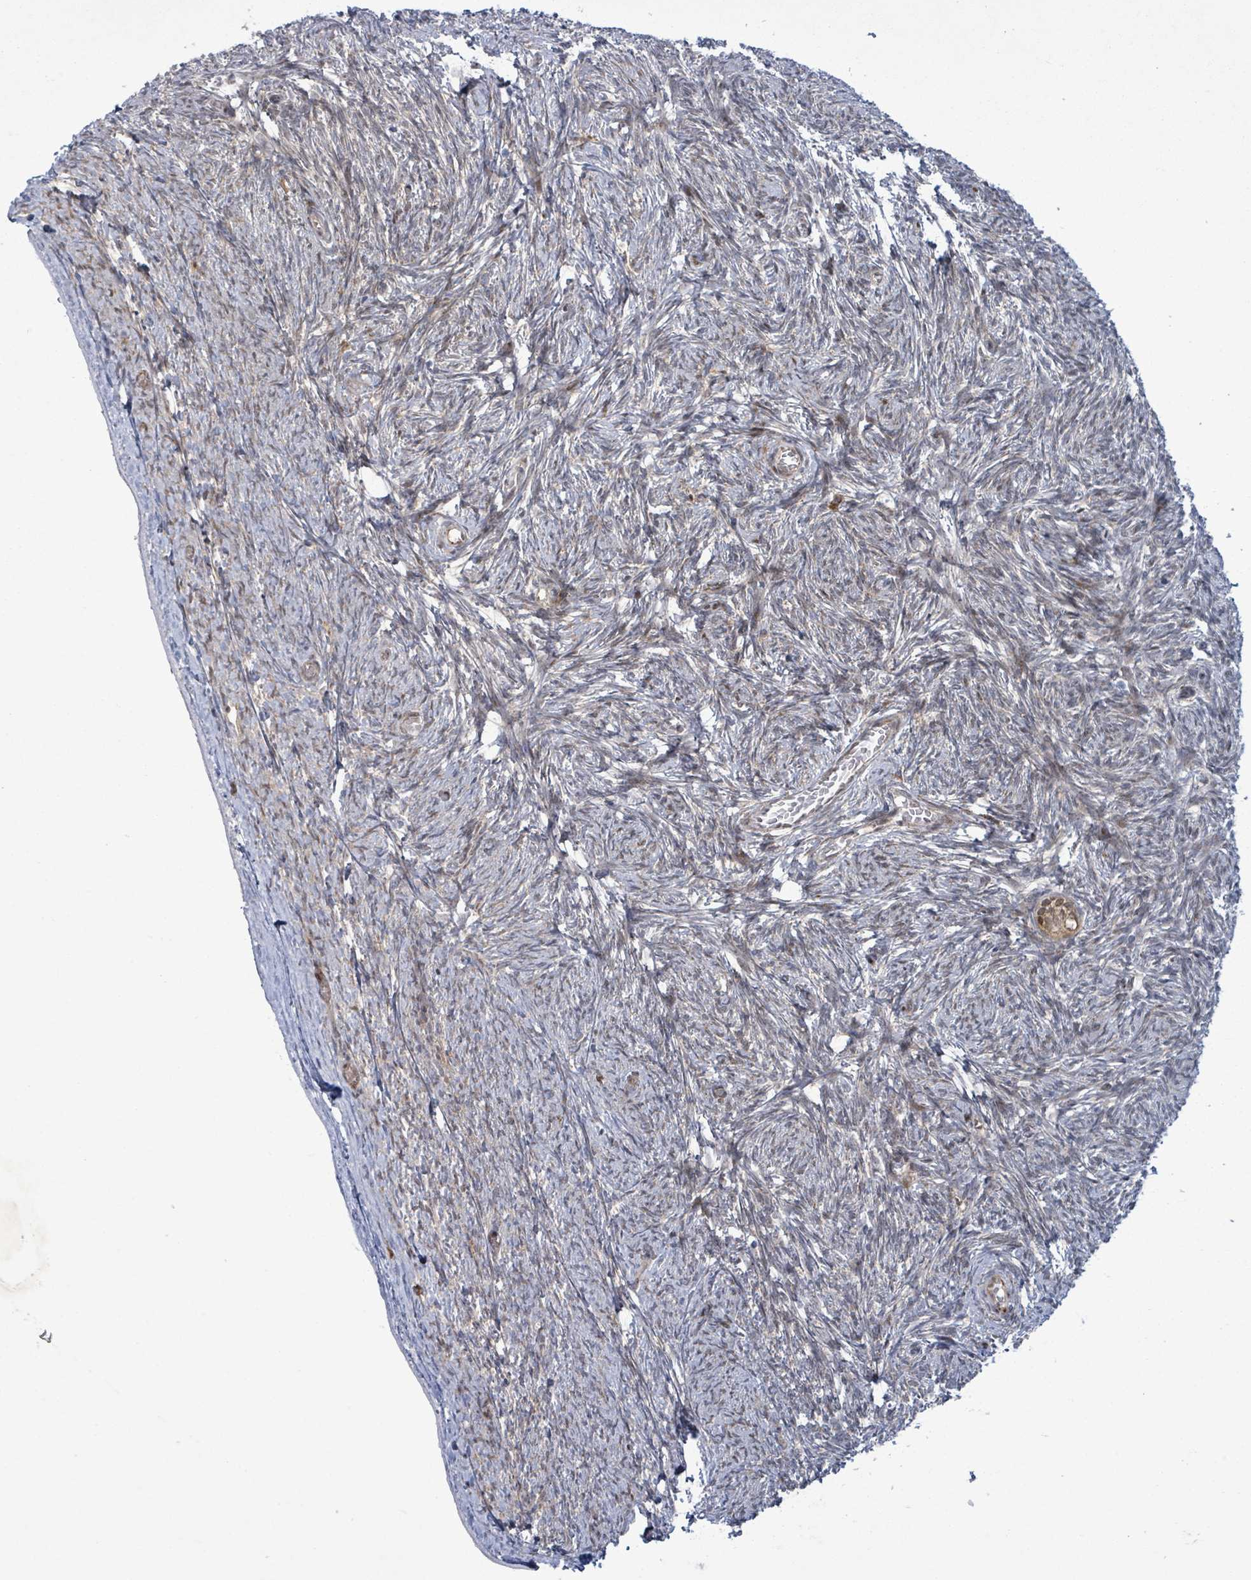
{"staining": {"intensity": "weak", "quantity": "<25%", "location": "cytoplasmic/membranous"}, "tissue": "ovary", "cell_type": "Ovarian stroma cells", "image_type": "normal", "snomed": [{"axis": "morphology", "description": "Normal tissue, NOS"}, {"axis": "topography", "description": "Ovary"}], "caption": "This is an immunohistochemistry photomicrograph of unremarkable ovary. There is no positivity in ovarian stroma cells.", "gene": "TUSC1", "patient": {"sex": "female", "age": 44}}